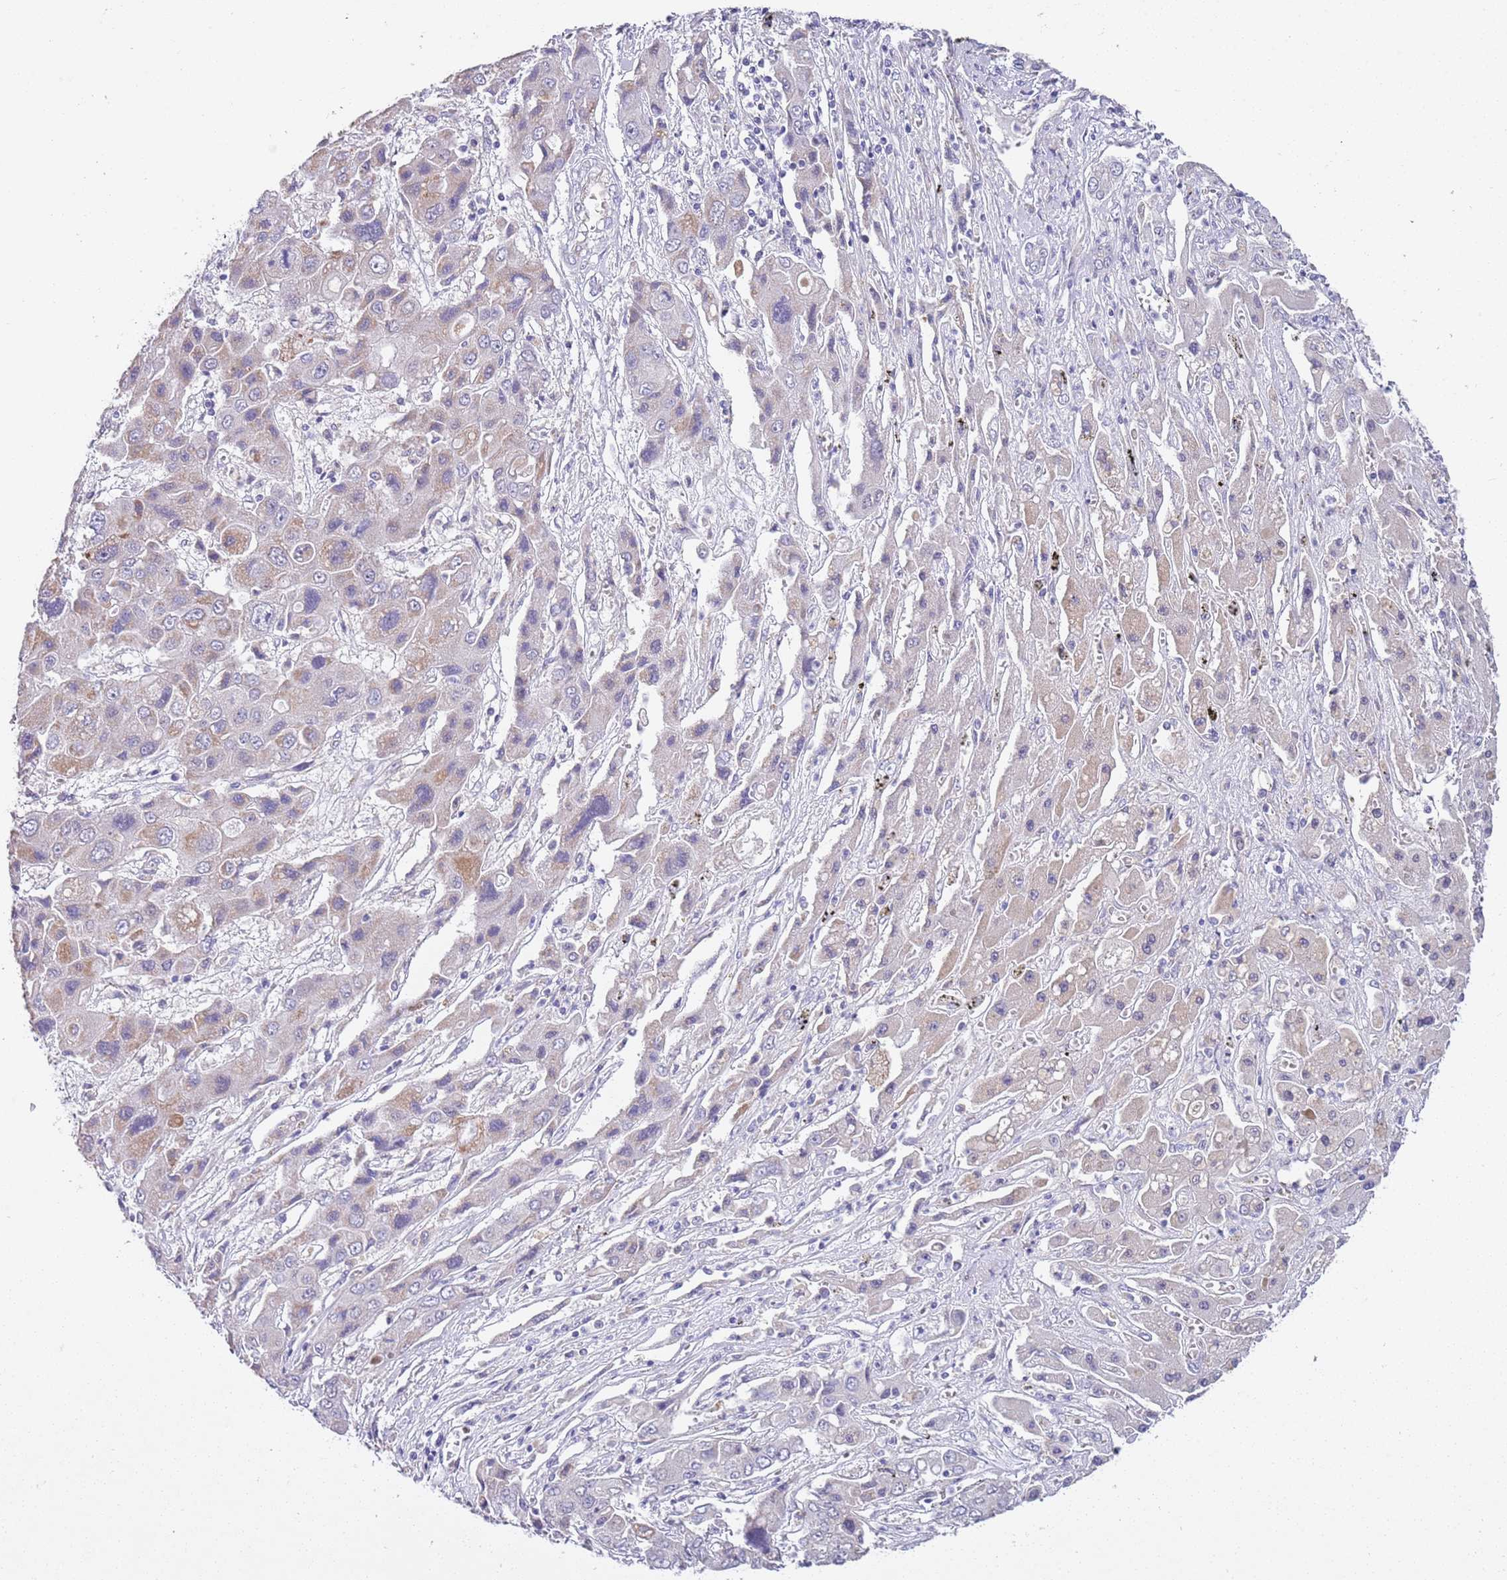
{"staining": {"intensity": "weak", "quantity": "<25%", "location": "cytoplasmic/membranous"}, "tissue": "liver cancer", "cell_type": "Tumor cells", "image_type": "cancer", "snomed": [{"axis": "morphology", "description": "Cholangiocarcinoma"}, {"axis": "topography", "description": "Liver"}], "caption": "Tumor cells are negative for protein expression in human liver cholangiocarcinoma.", "gene": "BRMS1L", "patient": {"sex": "male", "age": 67}}